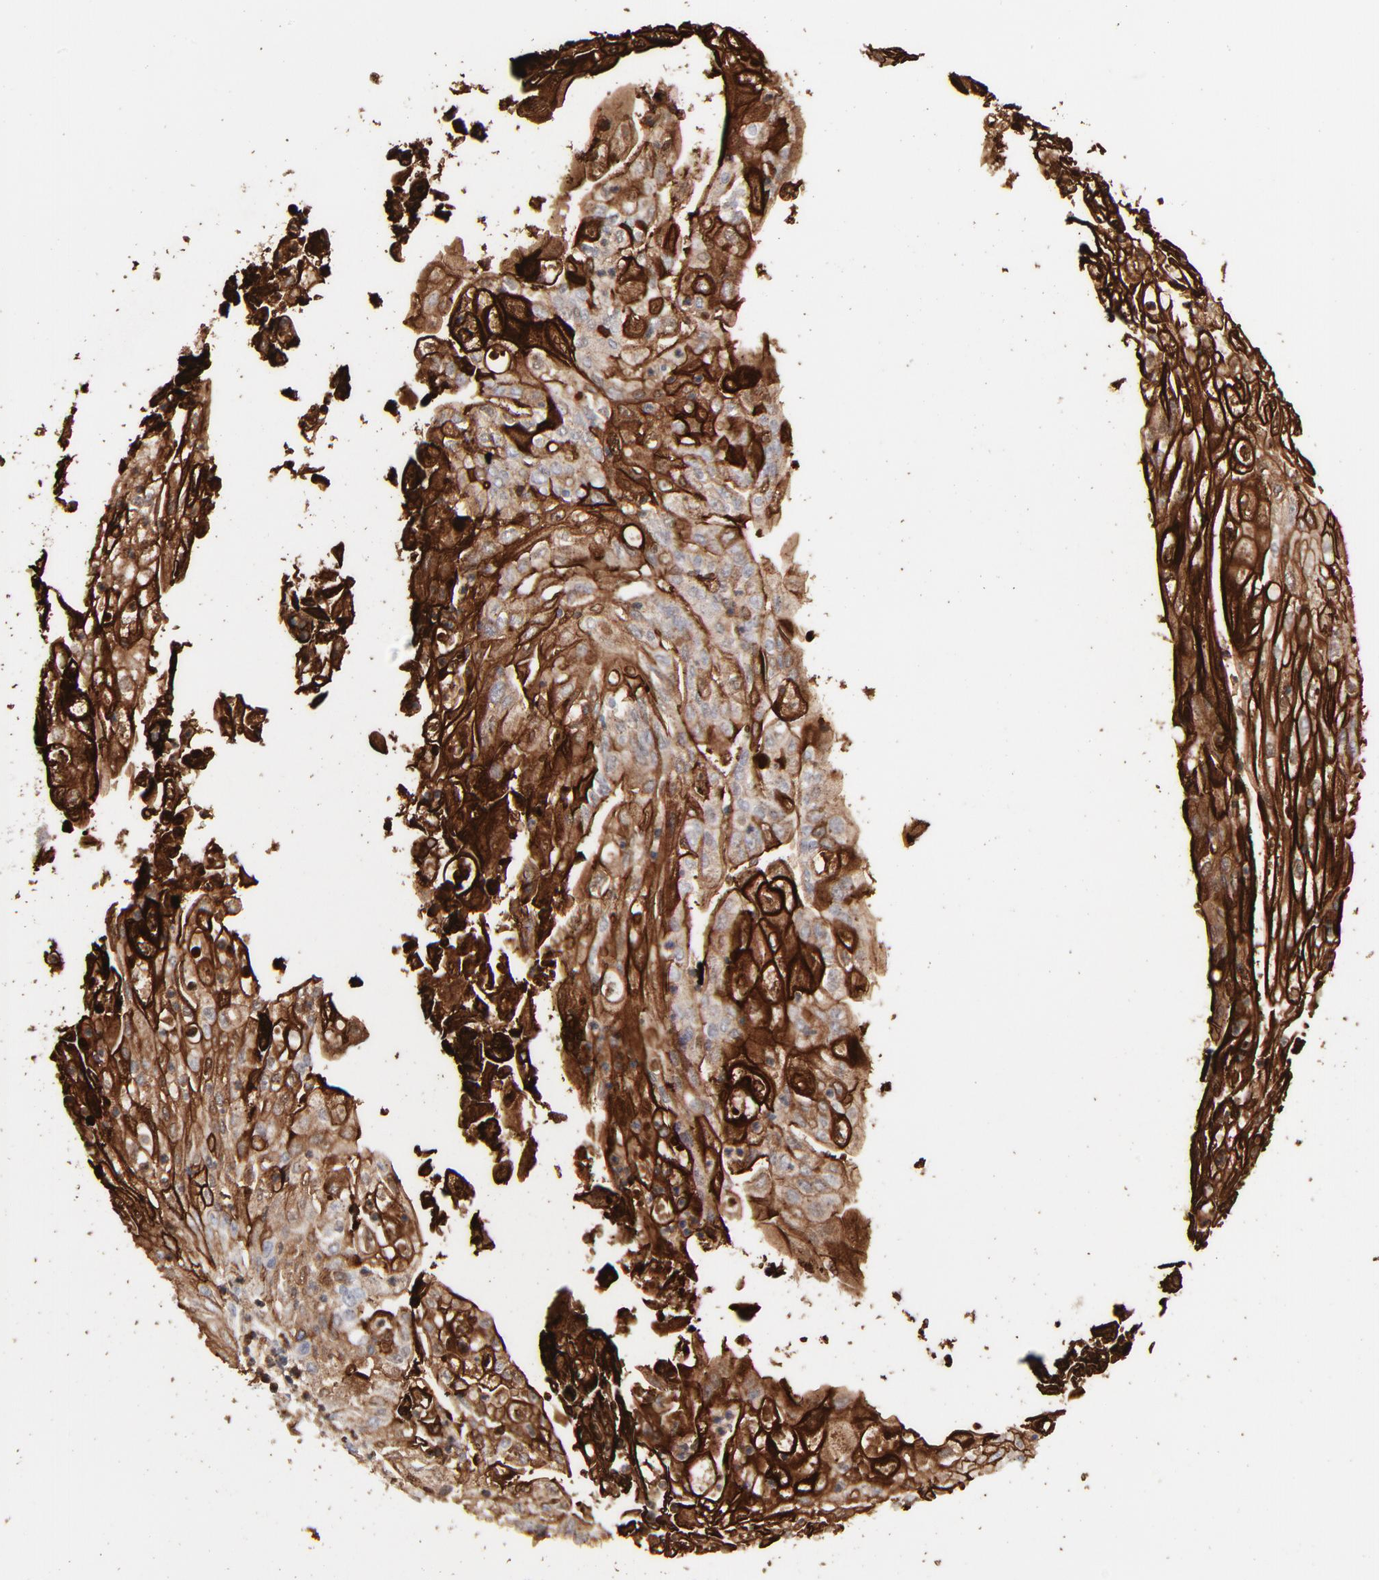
{"staining": {"intensity": "strong", "quantity": "25%-75%", "location": "cytoplasmic/membranous"}, "tissue": "endometrial cancer", "cell_type": "Tumor cells", "image_type": "cancer", "snomed": [{"axis": "morphology", "description": "Adenocarcinoma, NOS"}, {"axis": "topography", "description": "Endometrium"}], "caption": "Strong cytoplasmic/membranous staining is present in about 25%-75% of tumor cells in adenocarcinoma (endometrial).", "gene": "SLC6A14", "patient": {"sex": "female", "age": 75}}